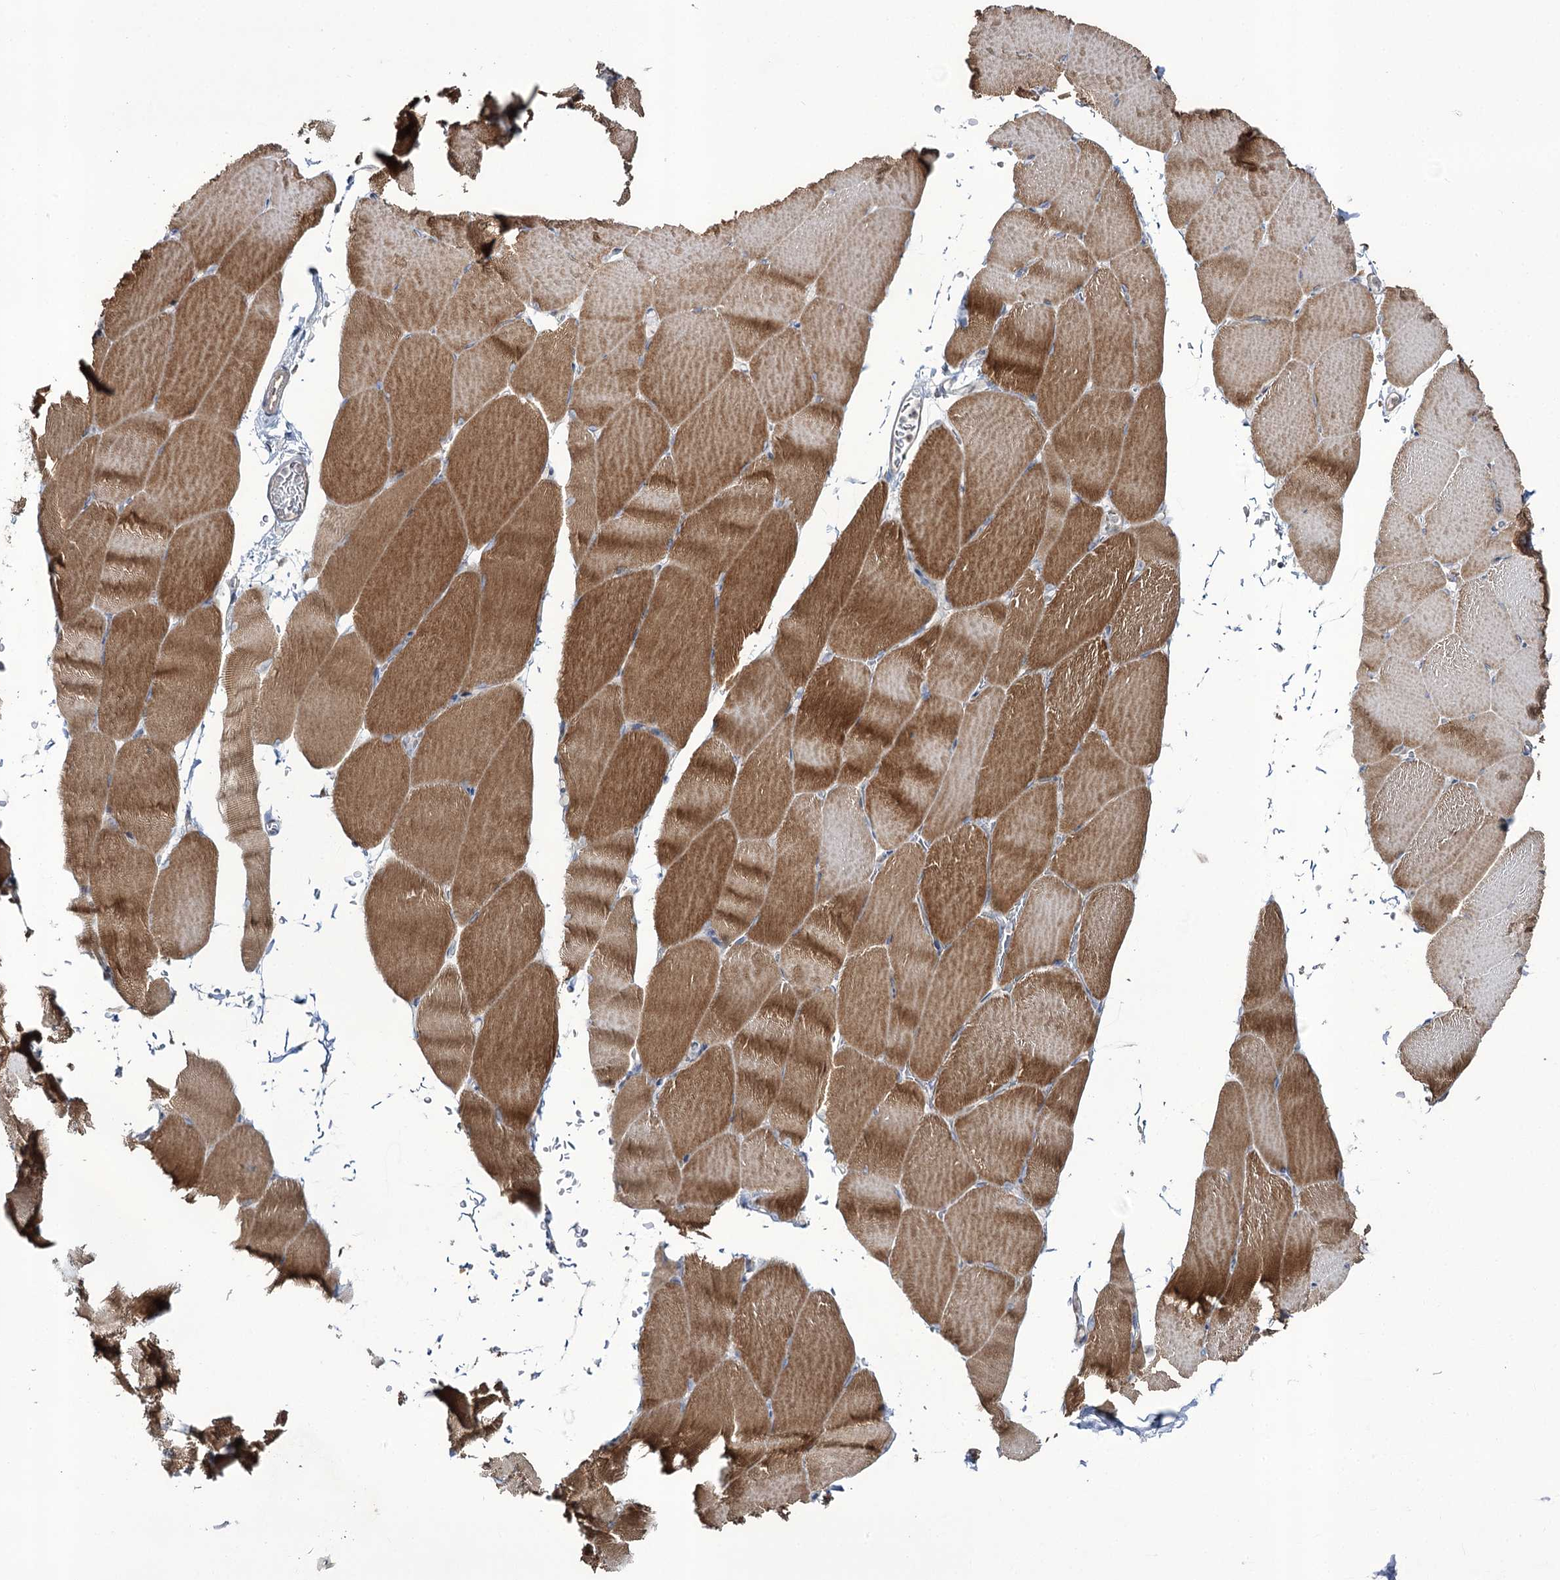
{"staining": {"intensity": "moderate", "quantity": ">75%", "location": "cytoplasmic/membranous"}, "tissue": "skeletal muscle", "cell_type": "Myocytes", "image_type": "normal", "snomed": [{"axis": "morphology", "description": "Normal tissue, NOS"}, {"axis": "topography", "description": "Skeletal muscle"}, {"axis": "topography", "description": "Parathyroid gland"}], "caption": "IHC histopathology image of unremarkable skeletal muscle: skeletal muscle stained using IHC reveals medium levels of moderate protein expression localized specifically in the cytoplasmic/membranous of myocytes, appearing as a cytoplasmic/membranous brown color.", "gene": "REXO2", "patient": {"sex": "female", "age": 37}}